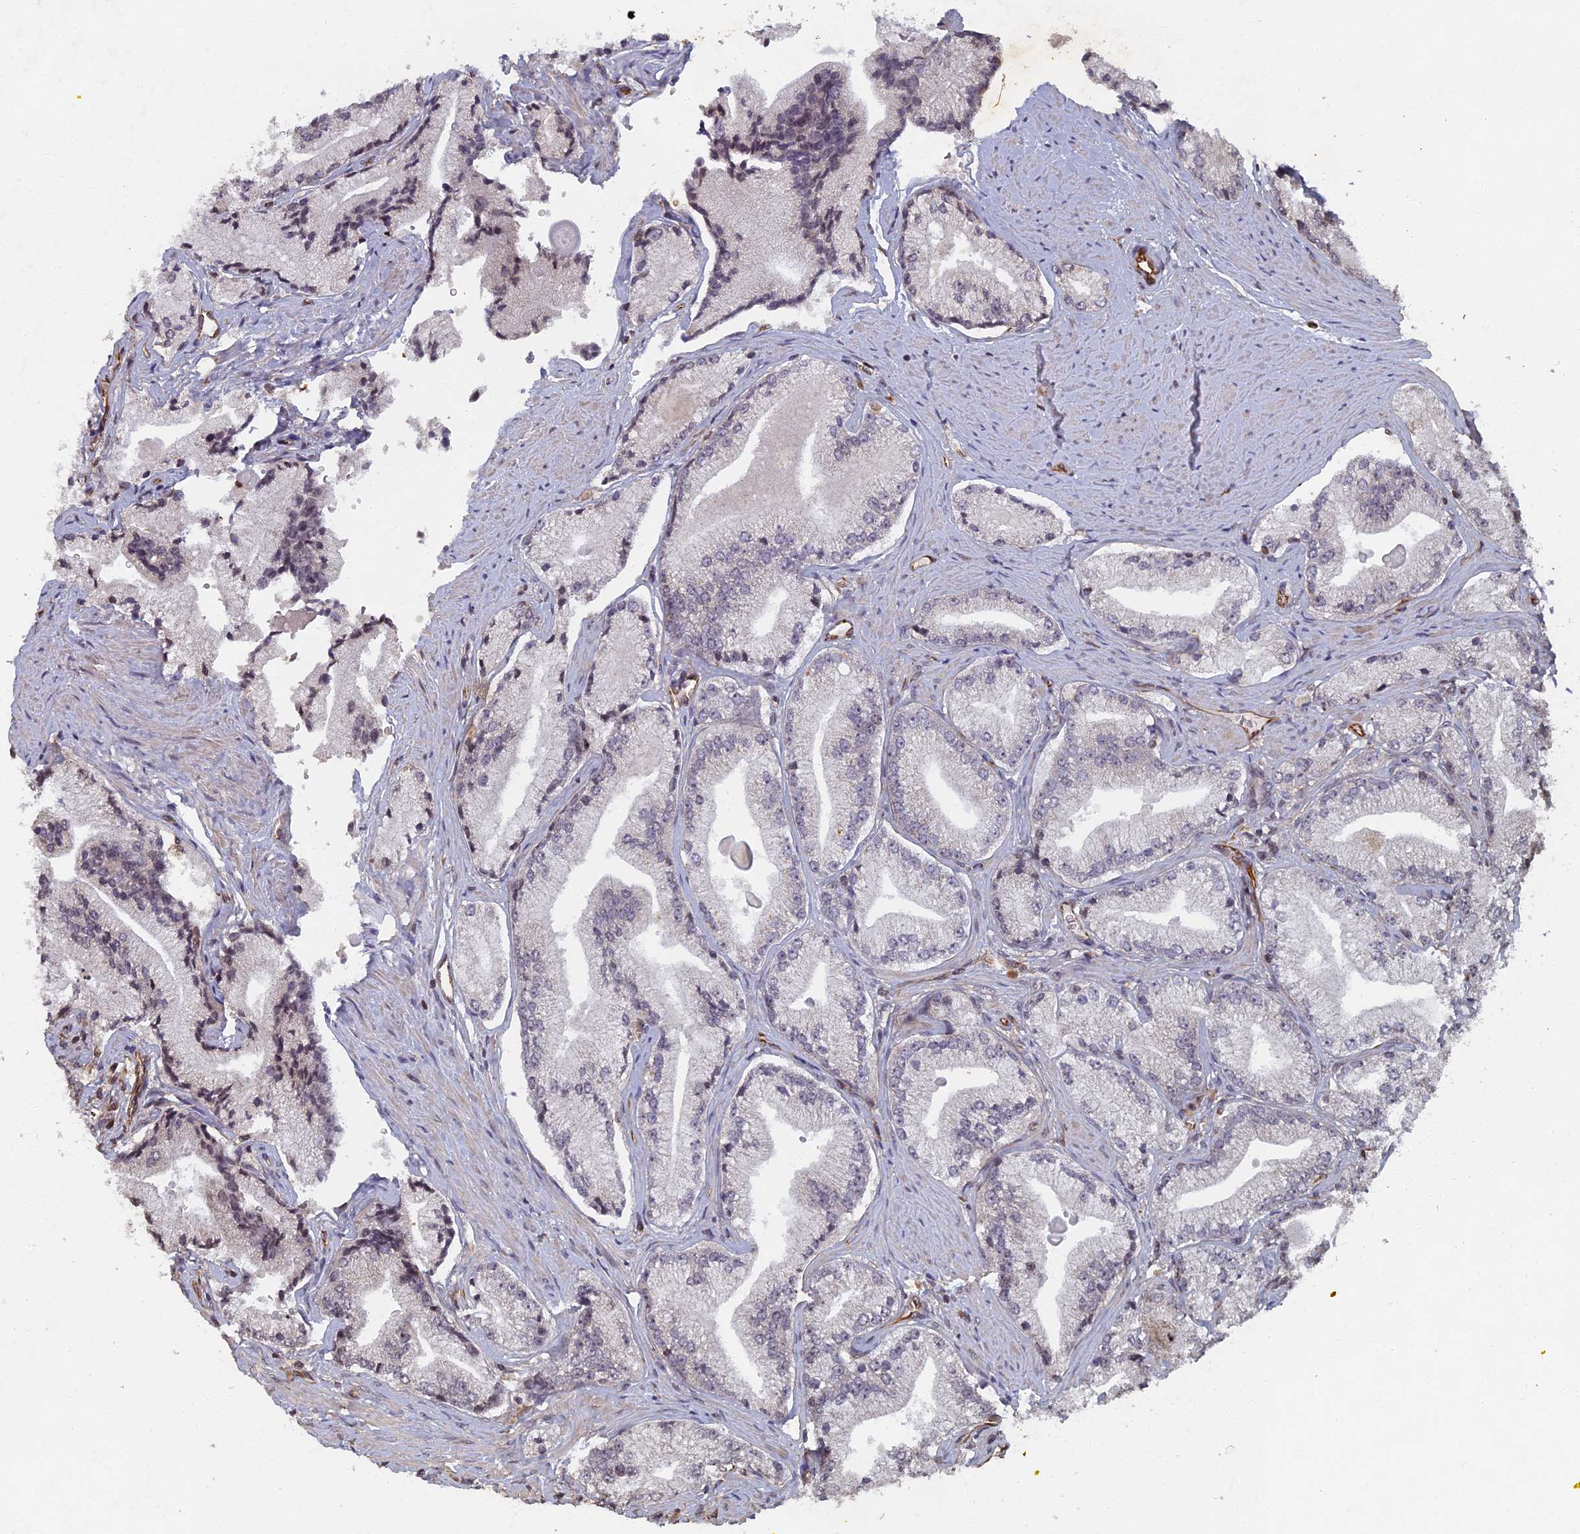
{"staining": {"intensity": "negative", "quantity": "none", "location": "none"}, "tissue": "prostate cancer", "cell_type": "Tumor cells", "image_type": "cancer", "snomed": [{"axis": "morphology", "description": "Adenocarcinoma, High grade"}, {"axis": "topography", "description": "Prostate"}], "caption": "High magnification brightfield microscopy of prostate cancer (high-grade adenocarcinoma) stained with DAB (3,3'-diaminobenzidine) (brown) and counterstained with hematoxylin (blue): tumor cells show no significant positivity.", "gene": "ABCB10", "patient": {"sex": "male", "age": 67}}